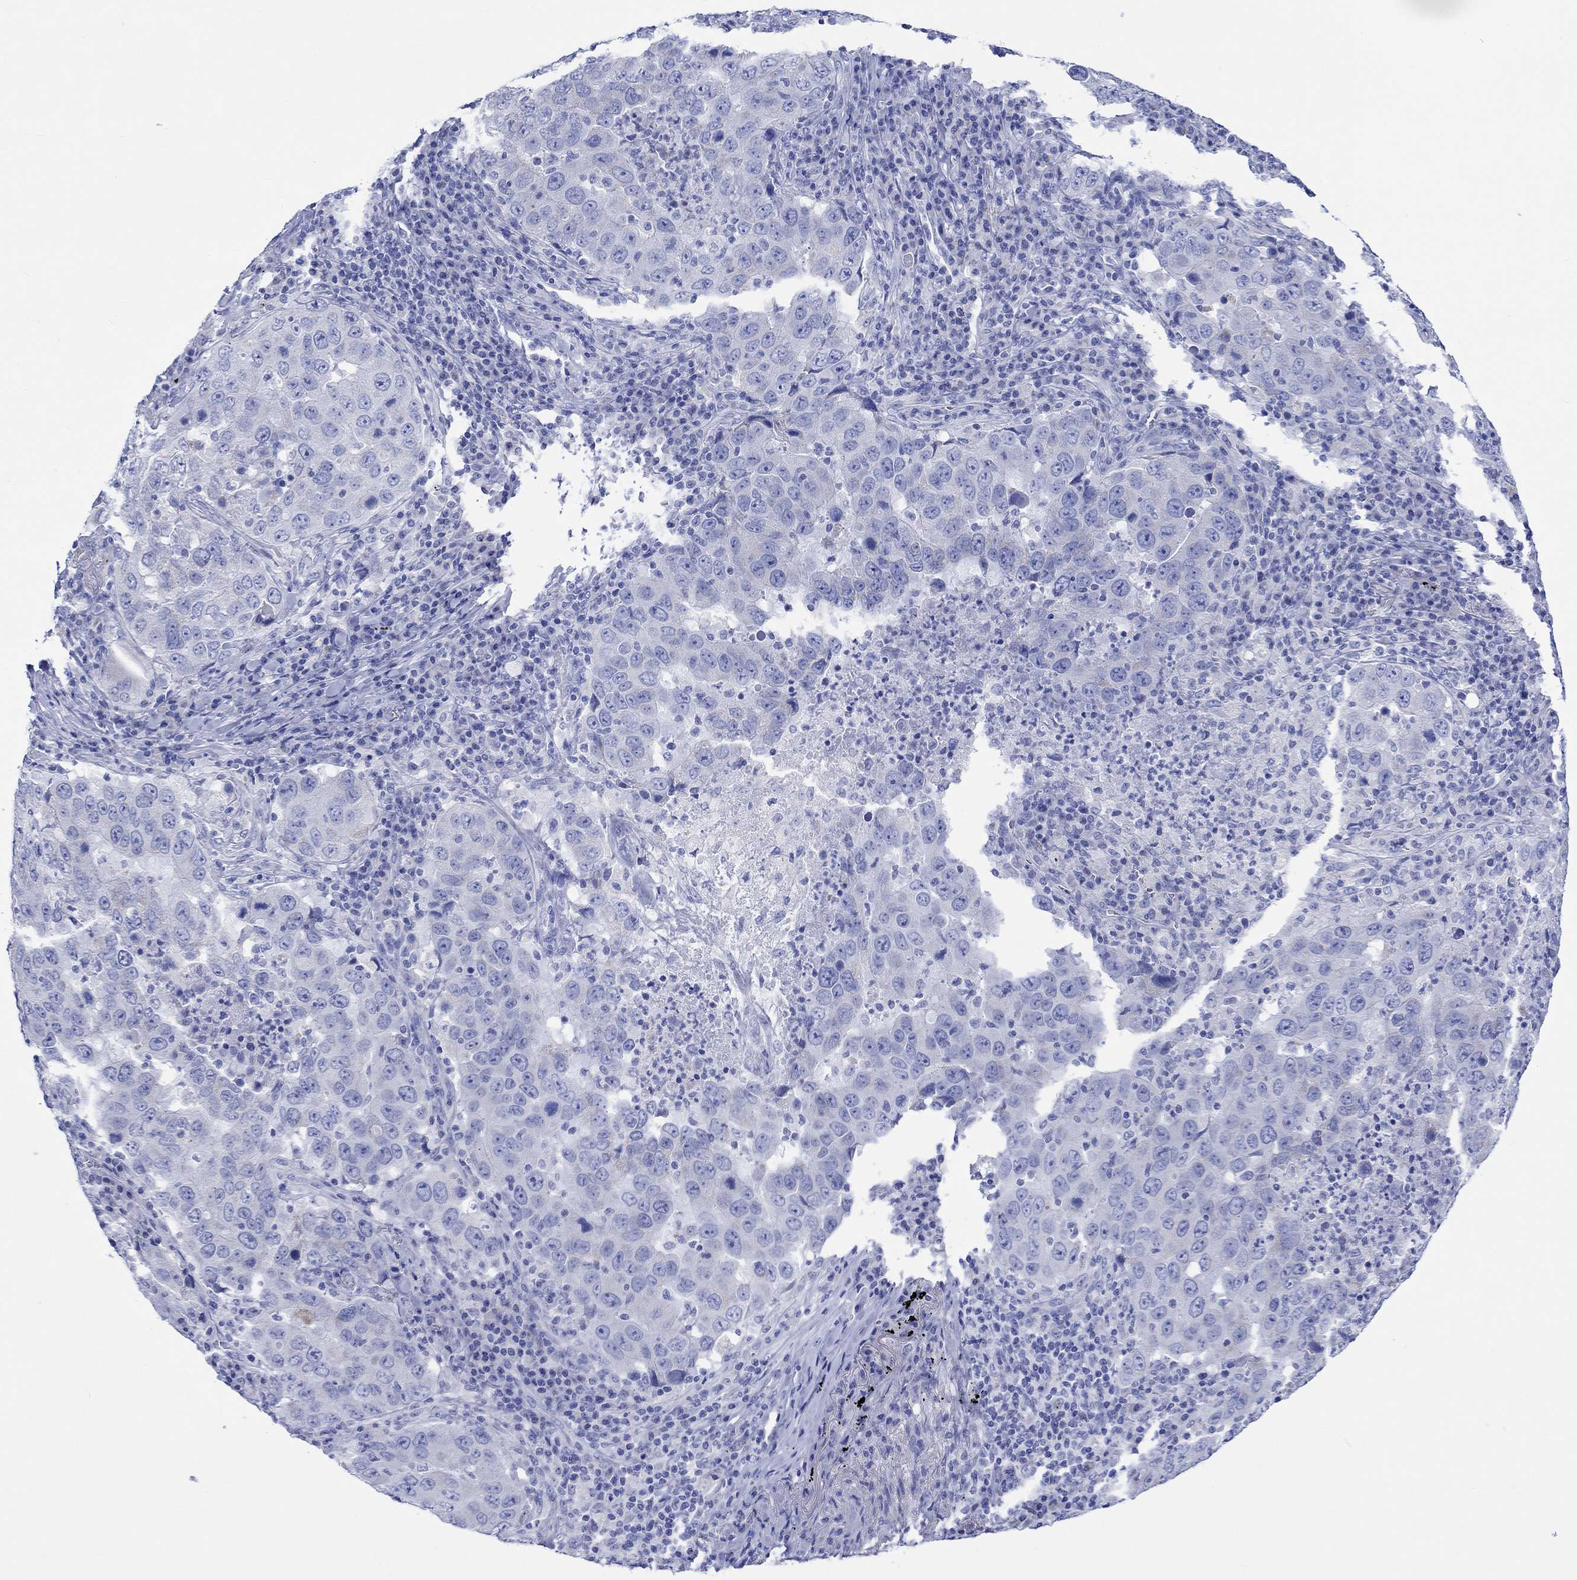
{"staining": {"intensity": "negative", "quantity": "none", "location": "none"}, "tissue": "lung cancer", "cell_type": "Tumor cells", "image_type": "cancer", "snomed": [{"axis": "morphology", "description": "Adenocarcinoma, NOS"}, {"axis": "topography", "description": "Lung"}], "caption": "Tumor cells are negative for brown protein staining in lung adenocarcinoma.", "gene": "CPLX2", "patient": {"sex": "male", "age": 73}}